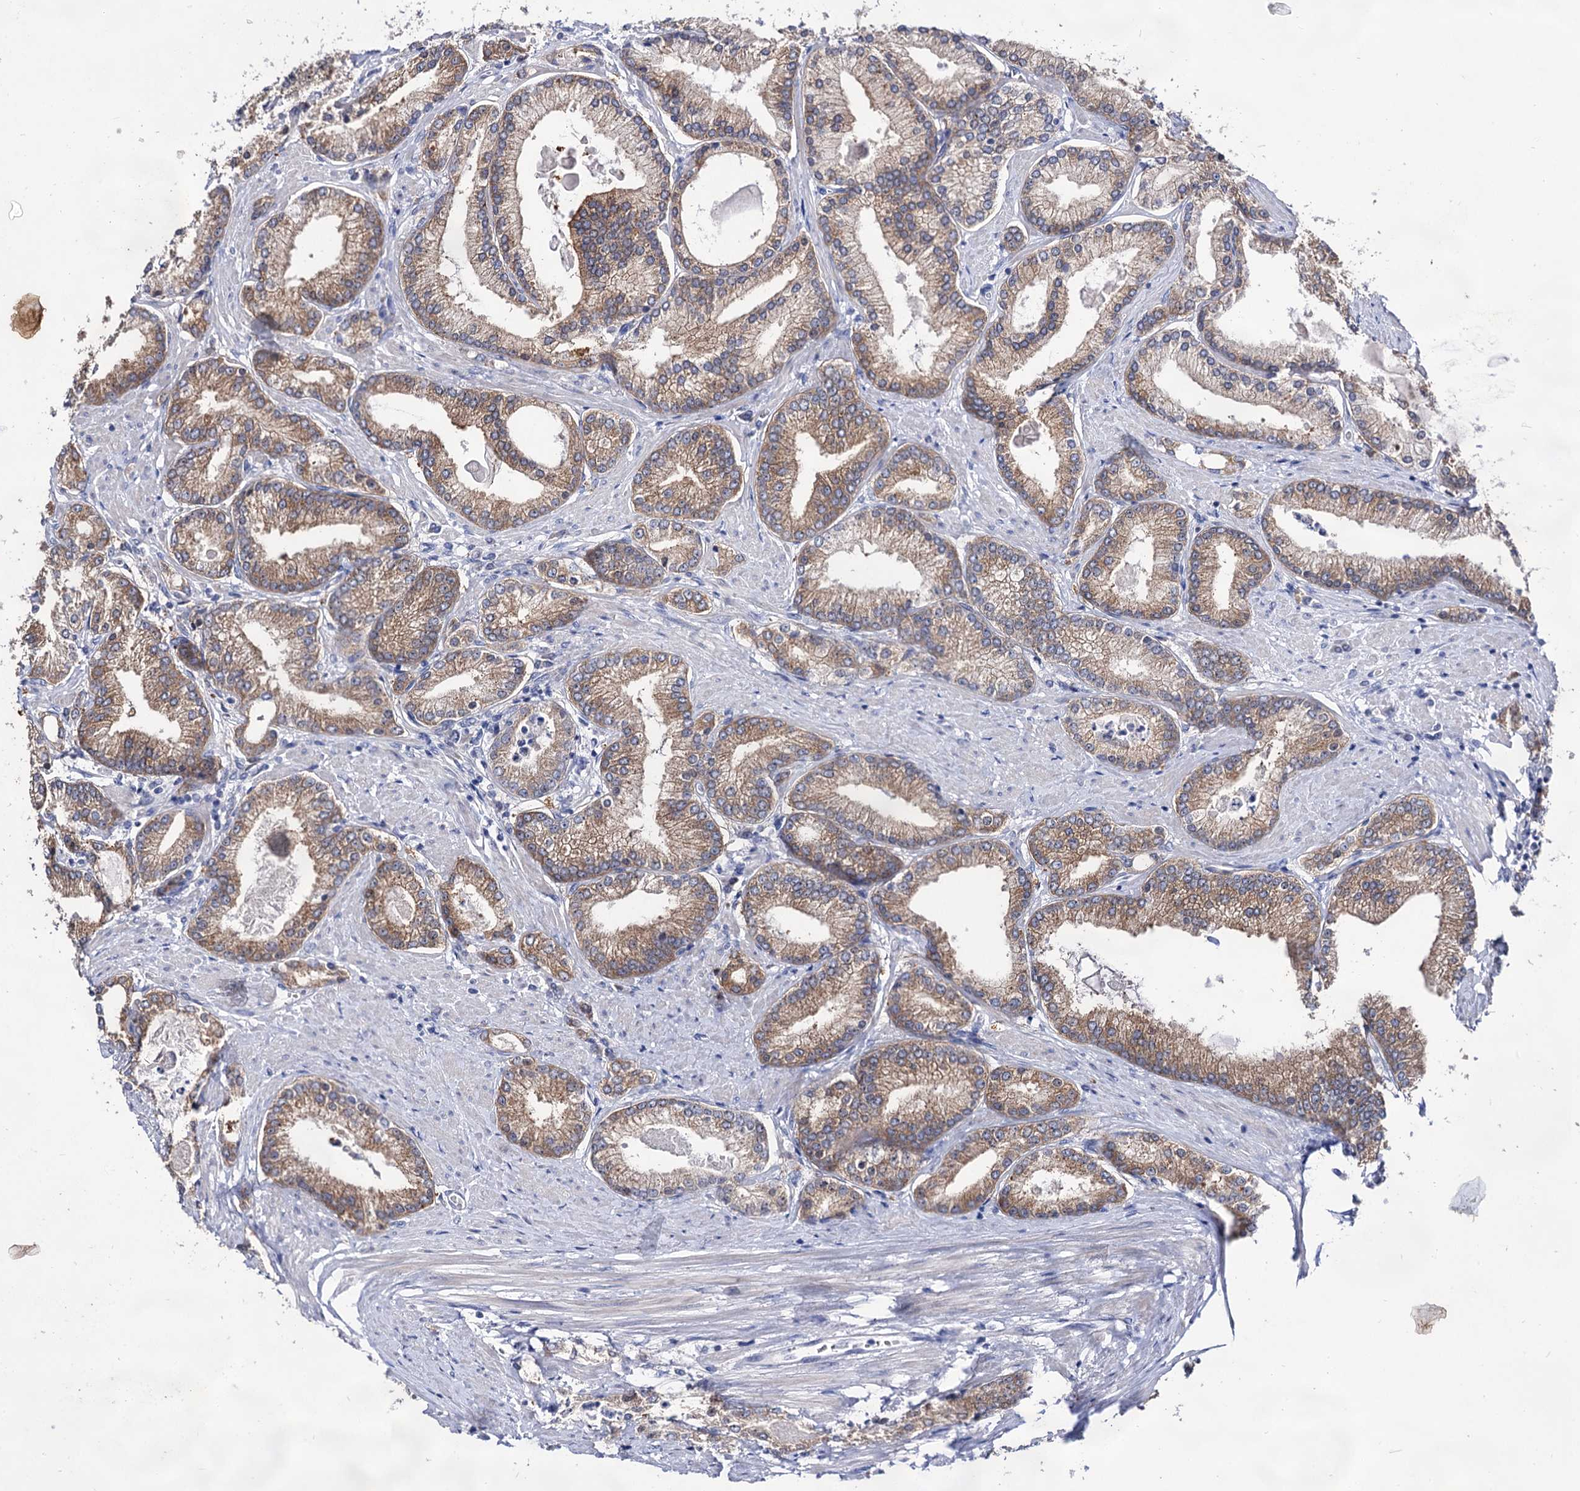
{"staining": {"intensity": "moderate", "quantity": ">75%", "location": "cytoplasmic/membranous"}, "tissue": "prostate cancer", "cell_type": "Tumor cells", "image_type": "cancer", "snomed": [{"axis": "morphology", "description": "Adenocarcinoma, High grade"}, {"axis": "topography", "description": "Prostate"}], "caption": "Immunohistochemistry of human prostate cancer (adenocarcinoma (high-grade)) displays medium levels of moderate cytoplasmic/membranous staining in approximately >75% of tumor cells. (IHC, brightfield microscopy, high magnification).", "gene": "ARFIP2", "patient": {"sex": "male", "age": 66}}